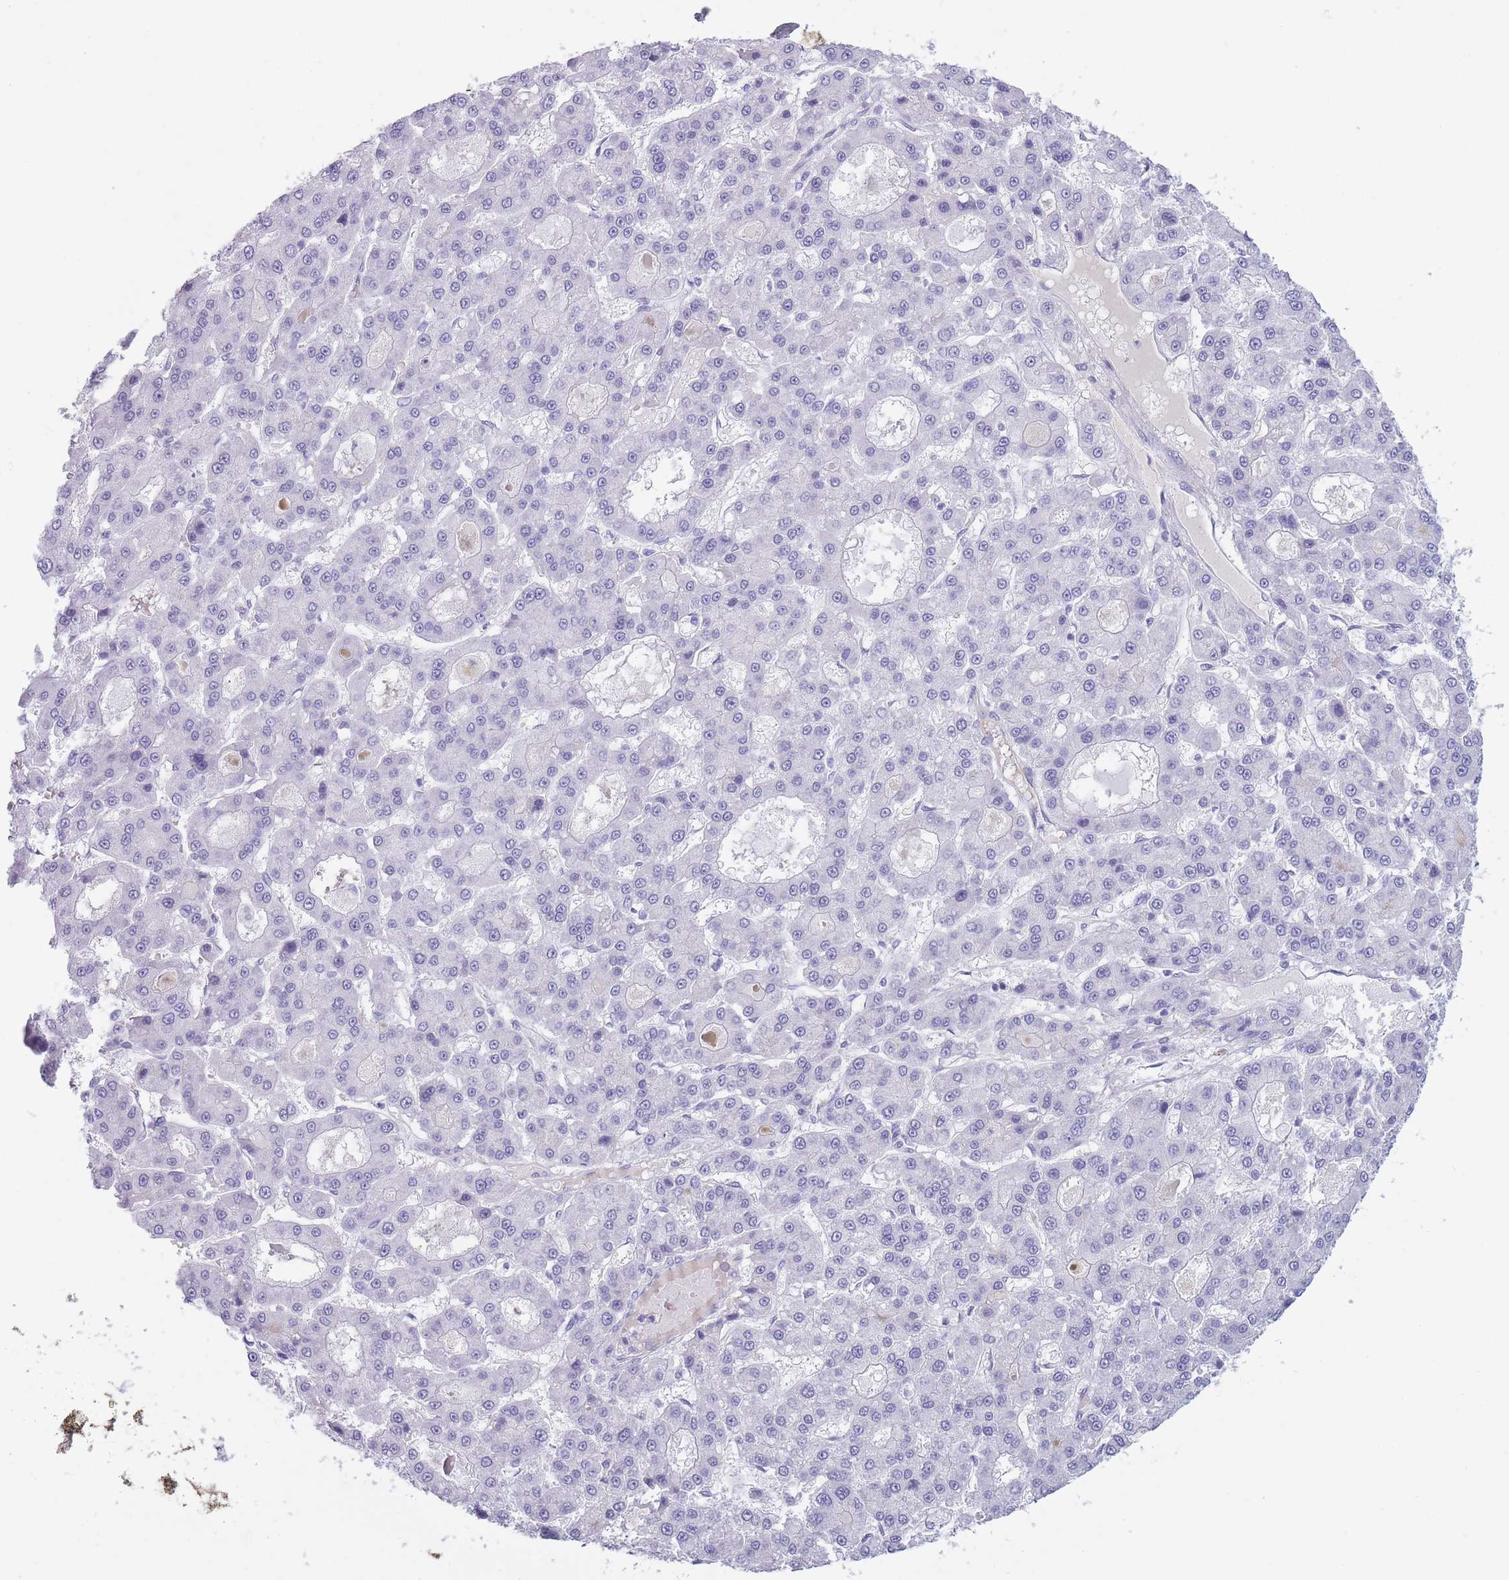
{"staining": {"intensity": "negative", "quantity": "none", "location": "none"}, "tissue": "liver cancer", "cell_type": "Tumor cells", "image_type": "cancer", "snomed": [{"axis": "morphology", "description": "Carcinoma, Hepatocellular, NOS"}, {"axis": "topography", "description": "Liver"}], "caption": "There is no significant expression in tumor cells of liver cancer (hepatocellular carcinoma).", "gene": "TNFSF11", "patient": {"sex": "male", "age": 70}}